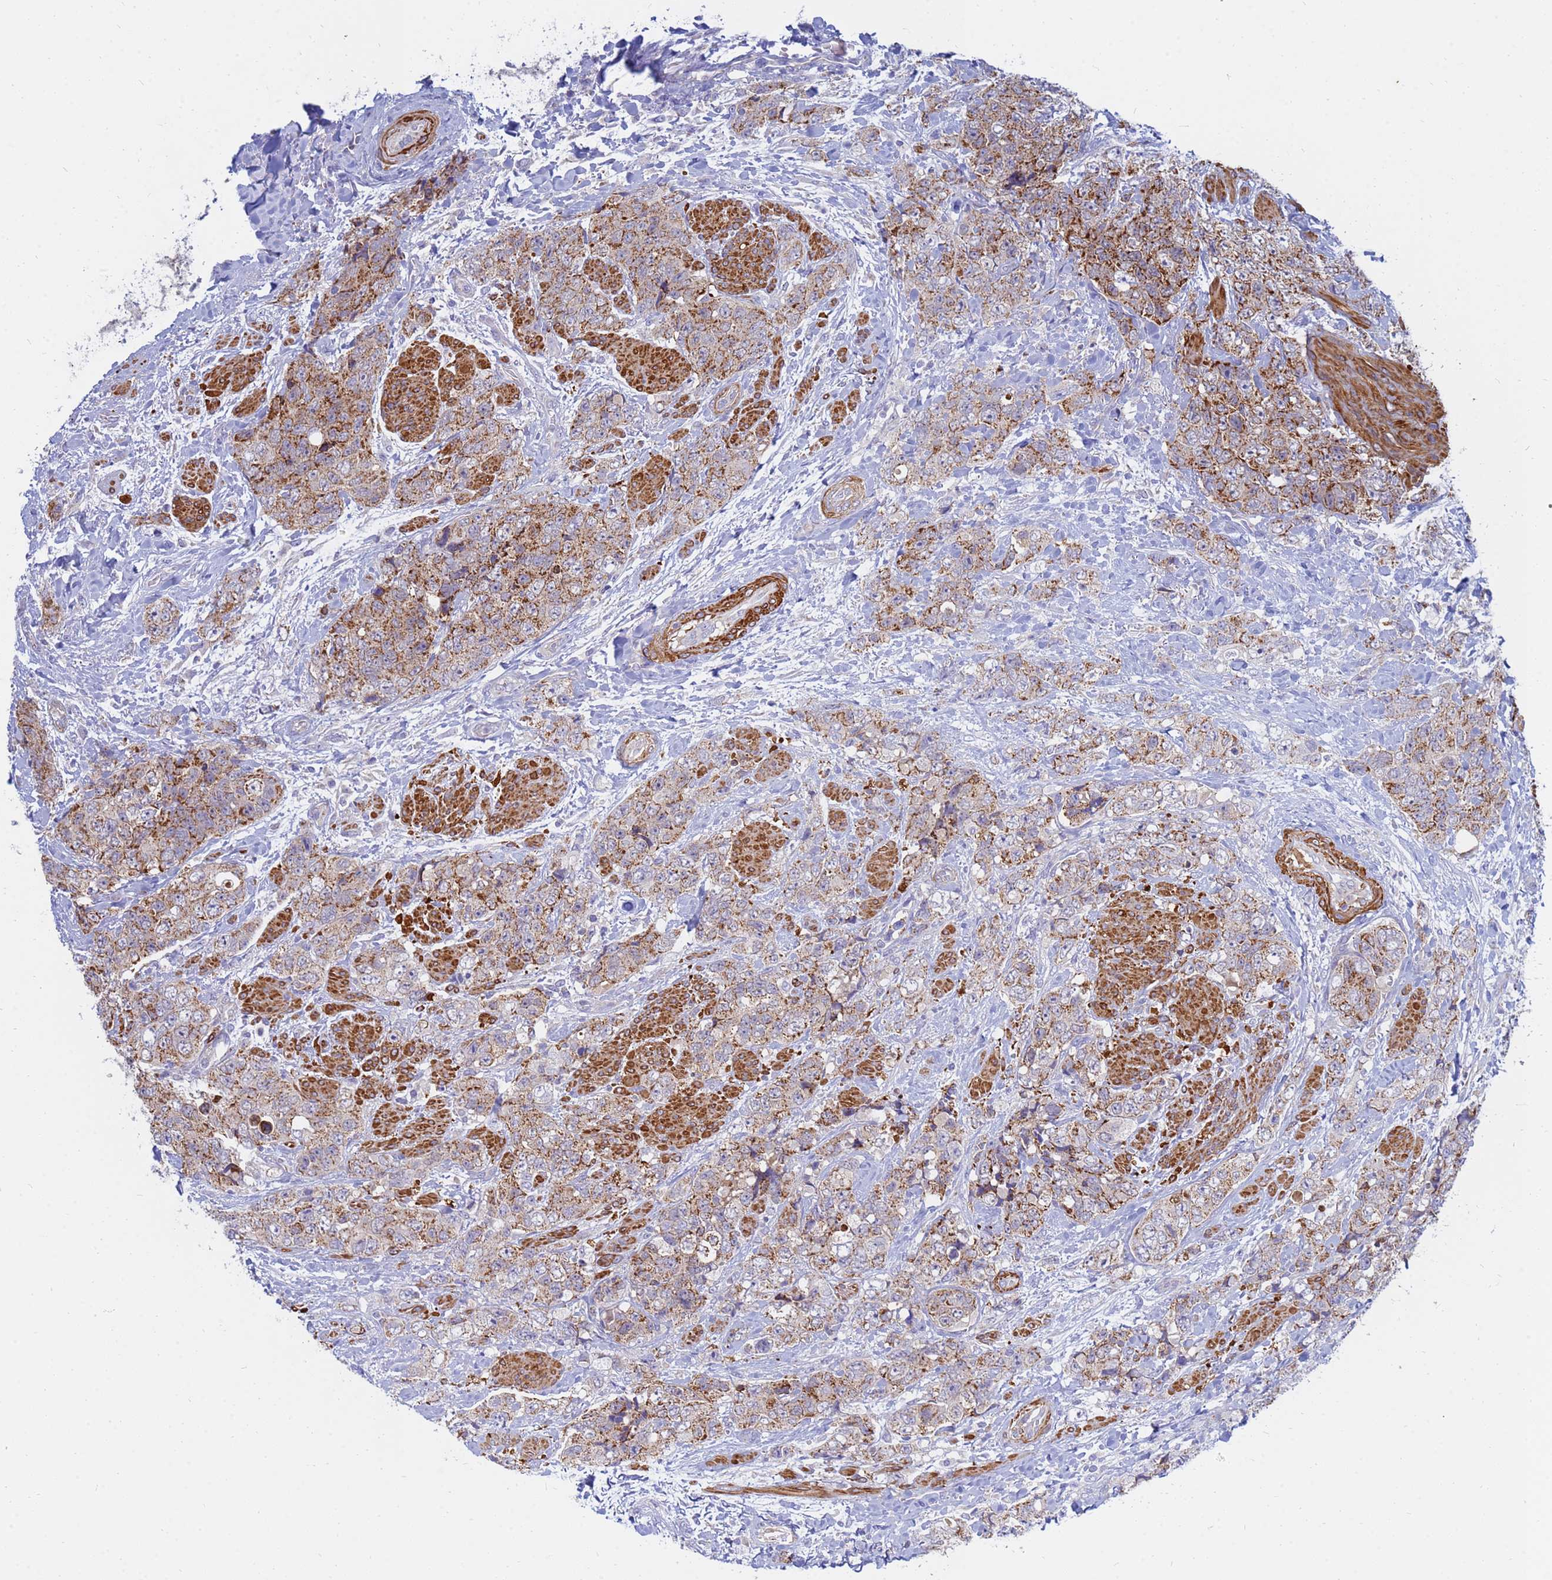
{"staining": {"intensity": "moderate", "quantity": ">75%", "location": "cytoplasmic/membranous"}, "tissue": "urothelial cancer", "cell_type": "Tumor cells", "image_type": "cancer", "snomed": [{"axis": "morphology", "description": "Urothelial carcinoma, High grade"}, {"axis": "topography", "description": "Urinary bladder"}], "caption": "High-grade urothelial carcinoma stained with a brown dye displays moderate cytoplasmic/membranous positive positivity in approximately >75% of tumor cells.", "gene": "SDR39U1", "patient": {"sex": "female", "age": 78}}